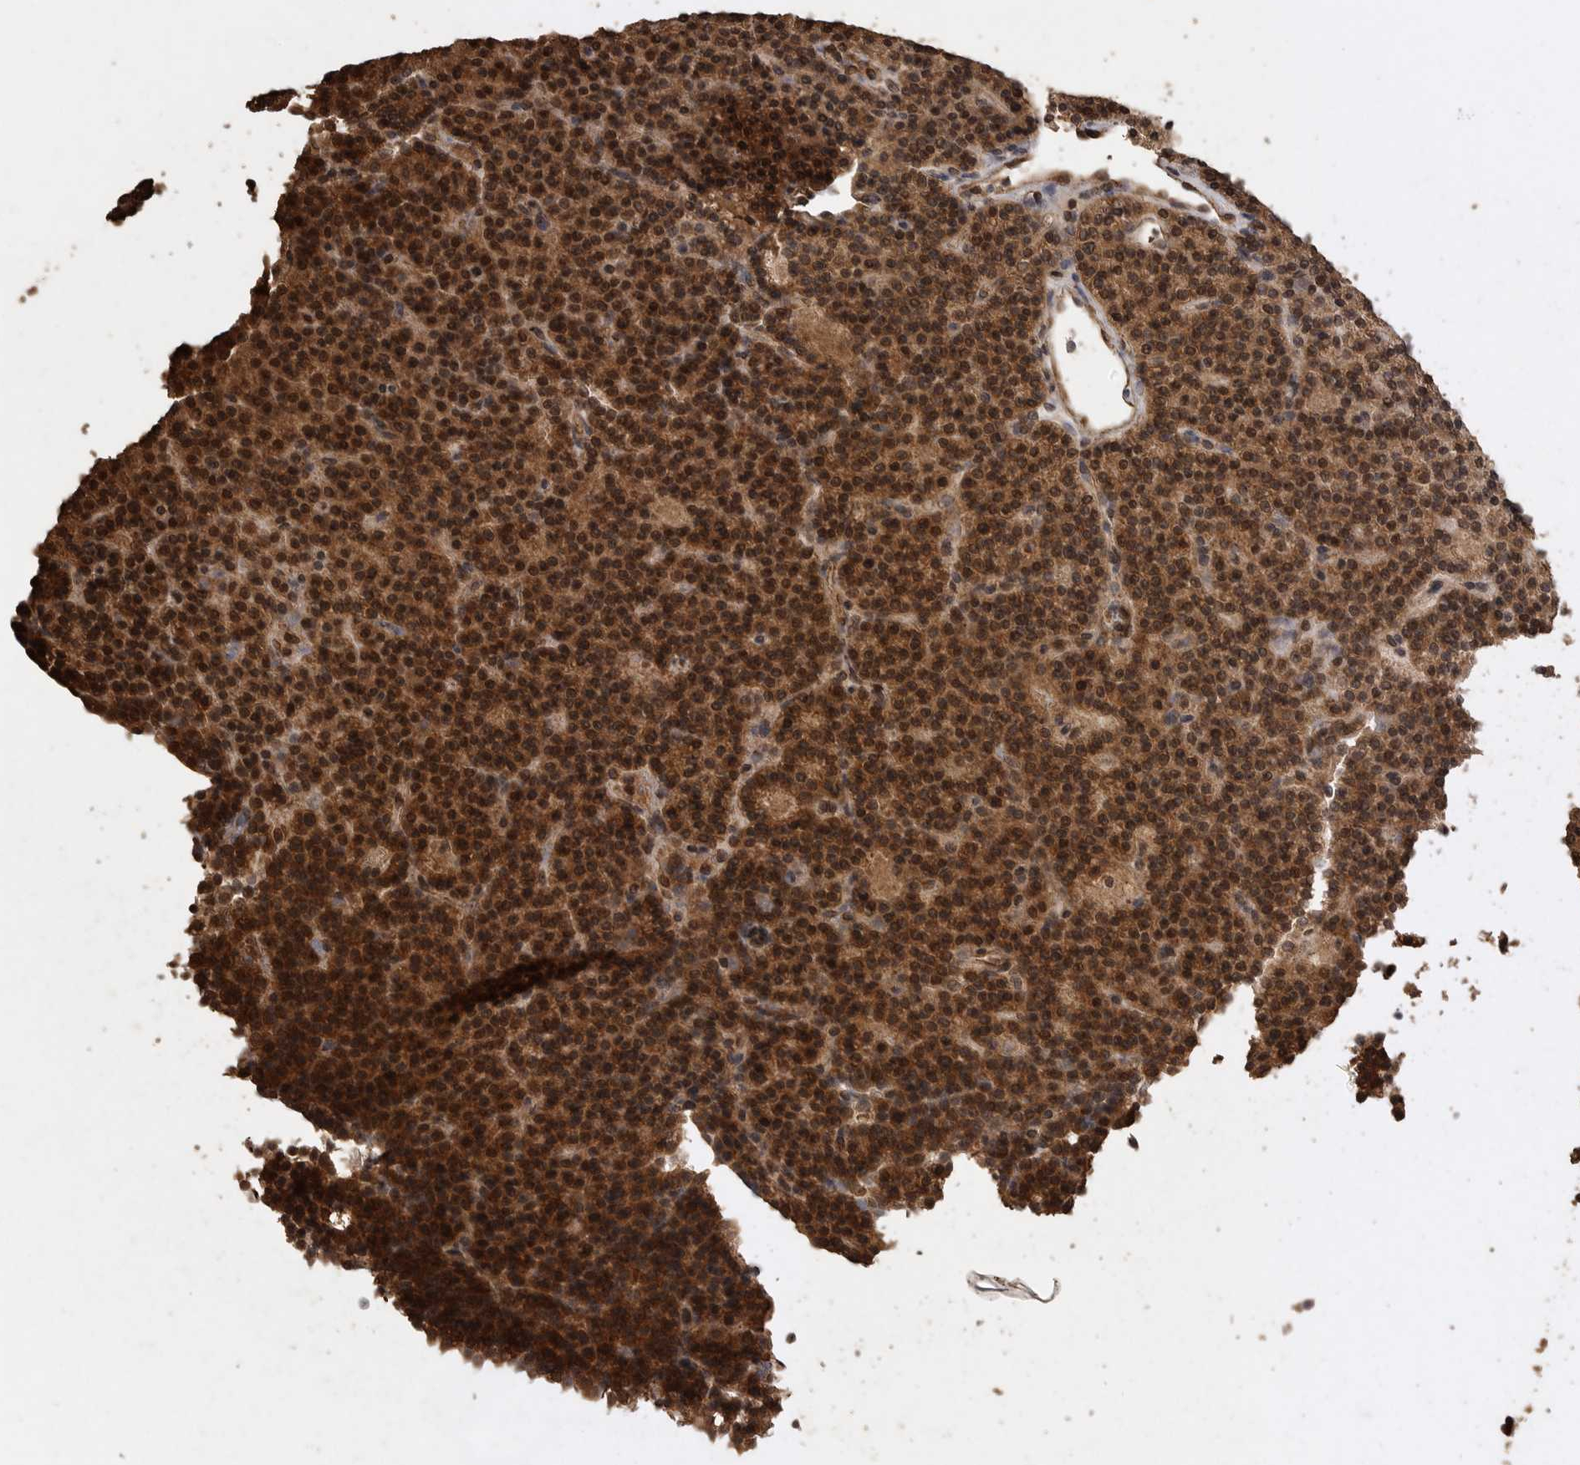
{"staining": {"intensity": "strong", "quantity": ">75%", "location": "cytoplasmic/membranous,nuclear"}, "tissue": "parathyroid gland", "cell_type": "Glandular cells", "image_type": "normal", "snomed": [{"axis": "morphology", "description": "Normal tissue, NOS"}, {"axis": "topography", "description": "Parathyroid gland"}], "caption": "Parathyroid gland was stained to show a protein in brown. There is high levels of strong cytoplasmic/membranous,nuclear staining in about >75% of glandular cells. (DAB IHC, brown staining for protein, blue staining for nuclei).", "gene": "PINK1", "patient": {"sex": "male", "age": 75}}